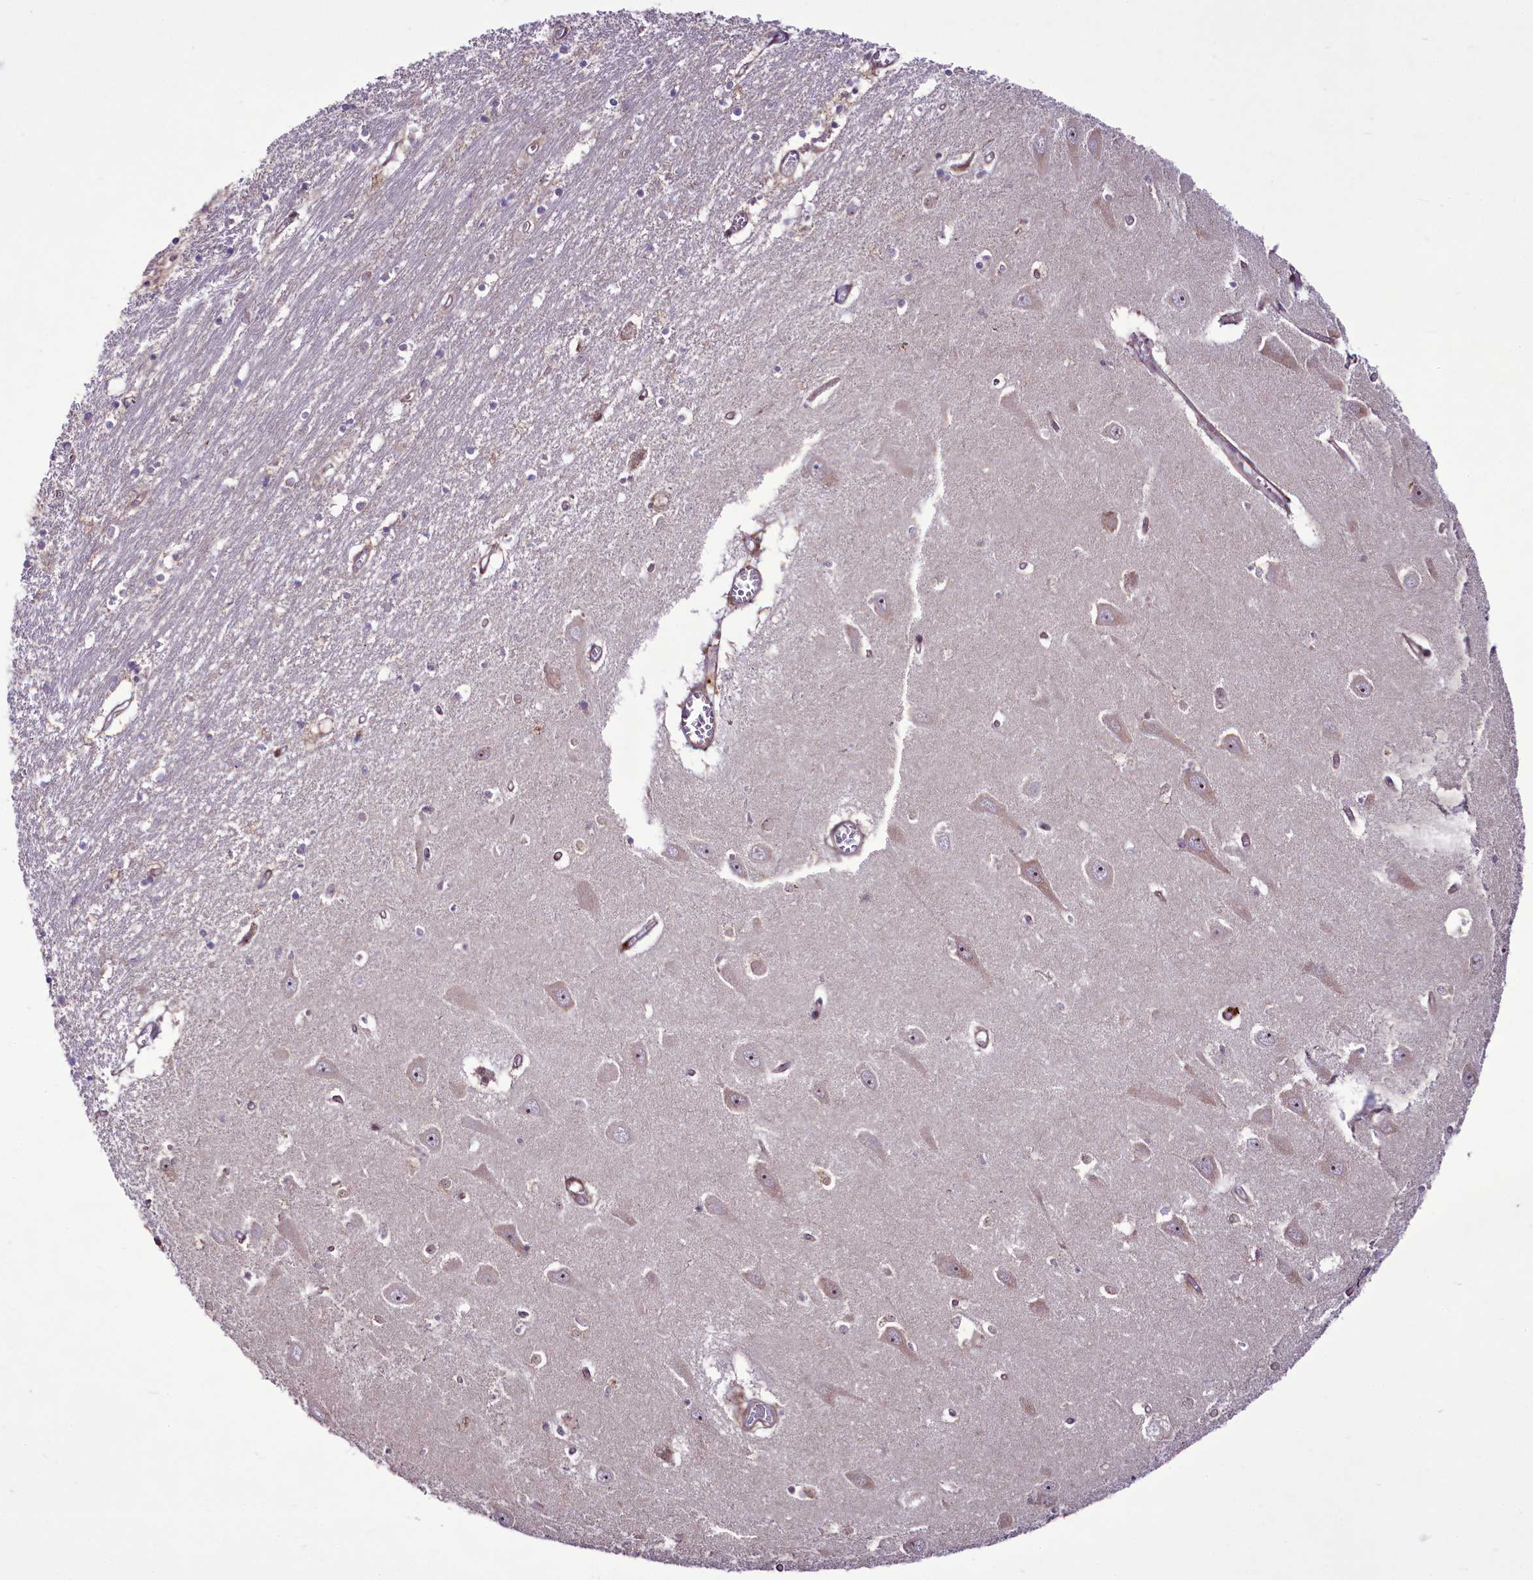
{"staining": {"intensity": "weak", "quantity": "<25%", "location": "nuclear"}, "tissue": "hippocampus", "cell_type": "Glial cells", "image_type": "normal", "snomed": [{"axis": "morphology", "description": "Normal tissue, NOS"}, {"axis": "topography", "description": "Hippocampus"}], "caption": "Immunohistochemical staining of benign human hippocampus demonstrates no significant positivity in glial cells. (IHC, brightfield microscopy, high magnification).", "gene": "RSBN1", "patient": {"sex": "male", "age": 70}}